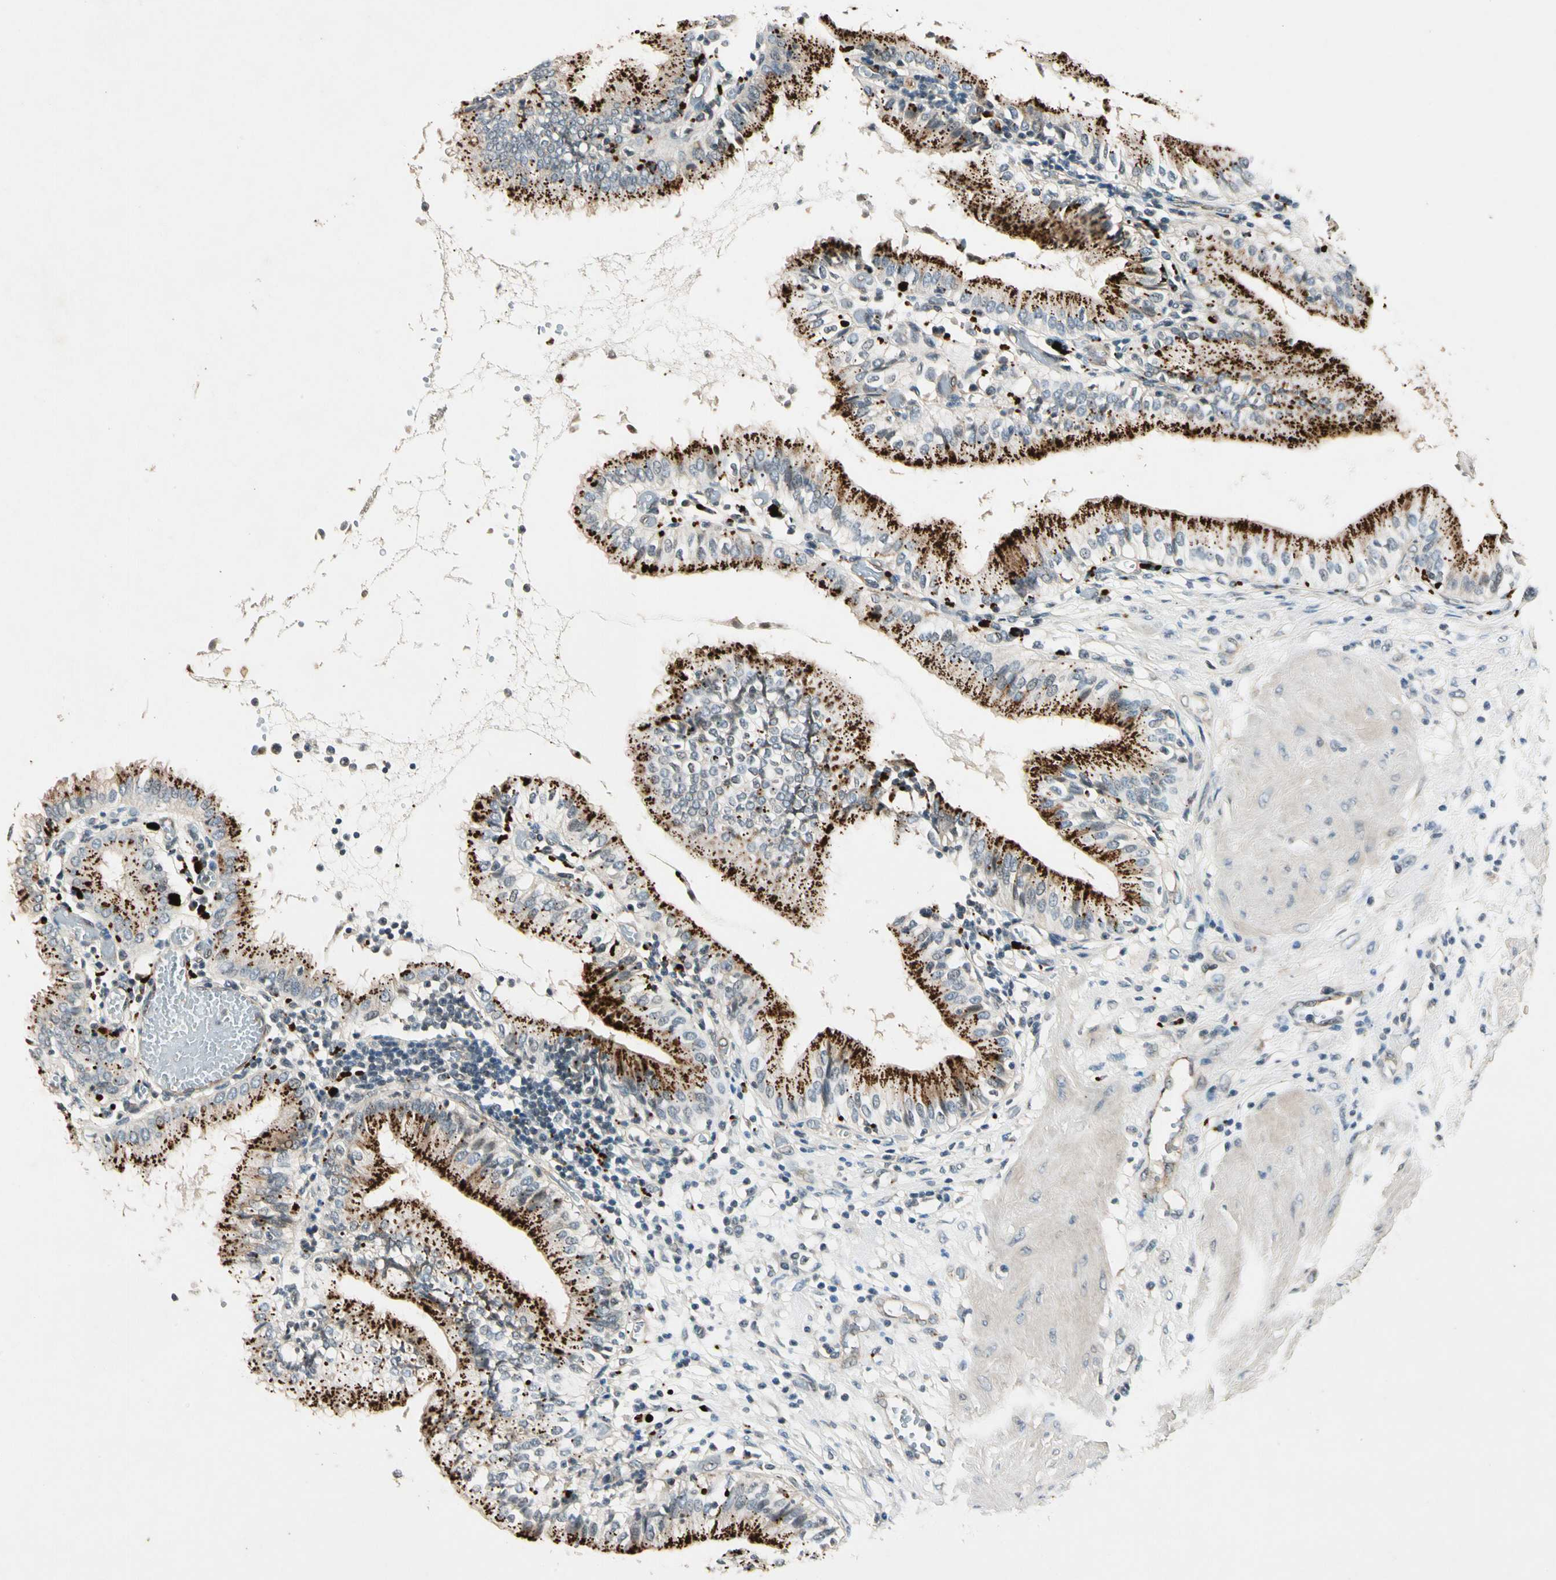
{"staining": {"intensity": "strong", "quantity": "25%-75%", "location": "cytoplasmic/membranous"}, "tissue": "gallbladder", "cell_type": "Glandular cells", "image_type": "normal", "snomed": [{"axis": "morphology", "description": "Normal tissue, NOS"}, {"axis": "topography", "description": "Gallbladder"}], "caption": "Protein staining by IHC displays strong cytoplasmic/membranous positivity in approximately 25%-75% of glandular cells in benign gallbladder.", "gene": "ROCK2", "patient": {"sex": "male", "age": 58}}